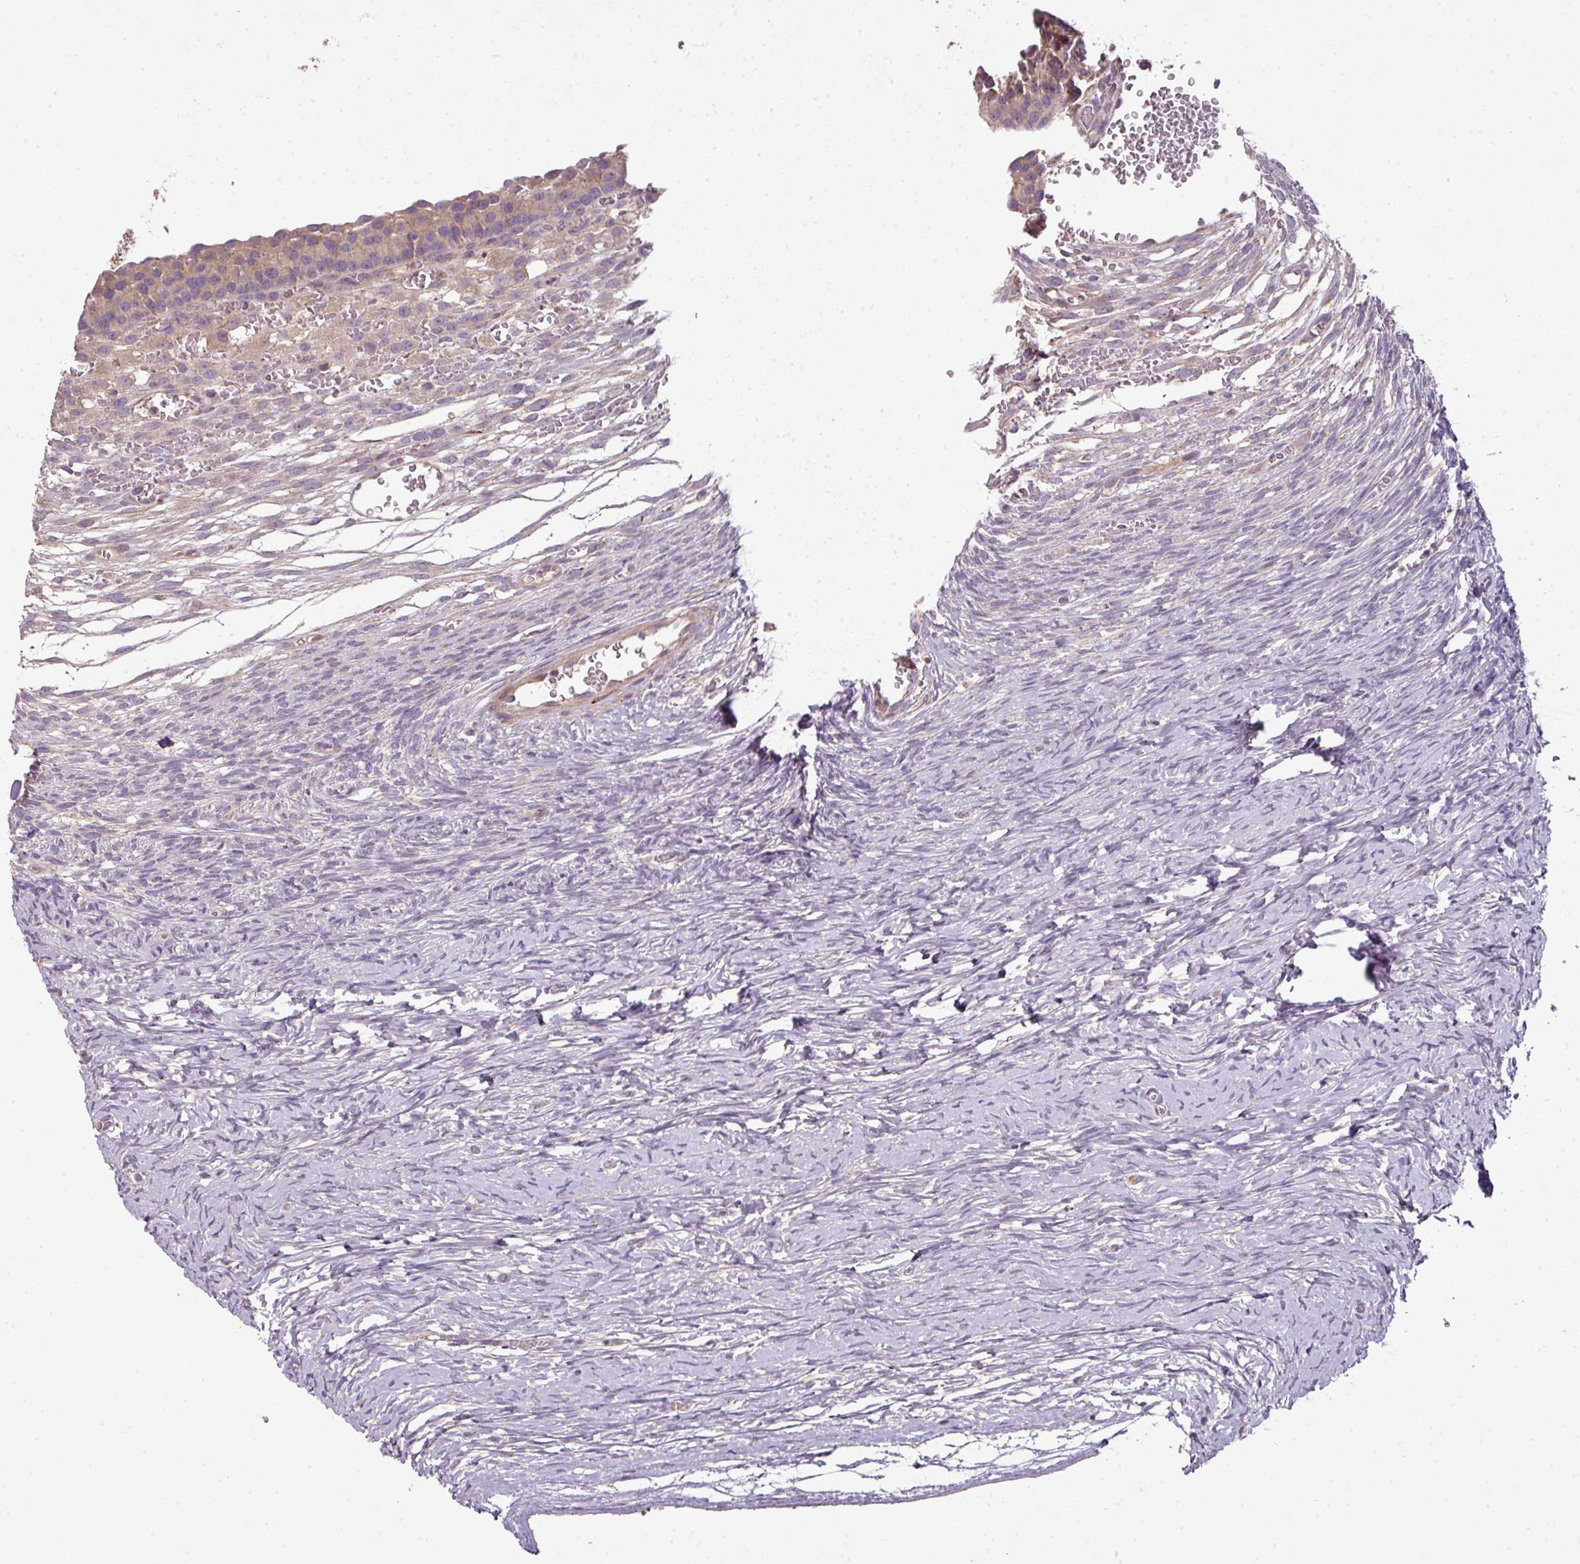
{"staining": {"intensity": "weak", "quantity": "25%-75%", "location": "cytoplasmic/membranous"}, "tissue": "ovary", "cell_type": "Follicle cells", "image_type": "normal", "snomed": [{"axis": "morphology", "description": "Normal tissue, NOS"}, {"axis": "topography", "description": "Ovary"}], "caption": "Benign ovary shows weak cytoplasmic/membranous positivity in approximately 25%-75% of follicle cells.", "gene": "SPCS3", "patient": {"sex": "female", "age": 39}}